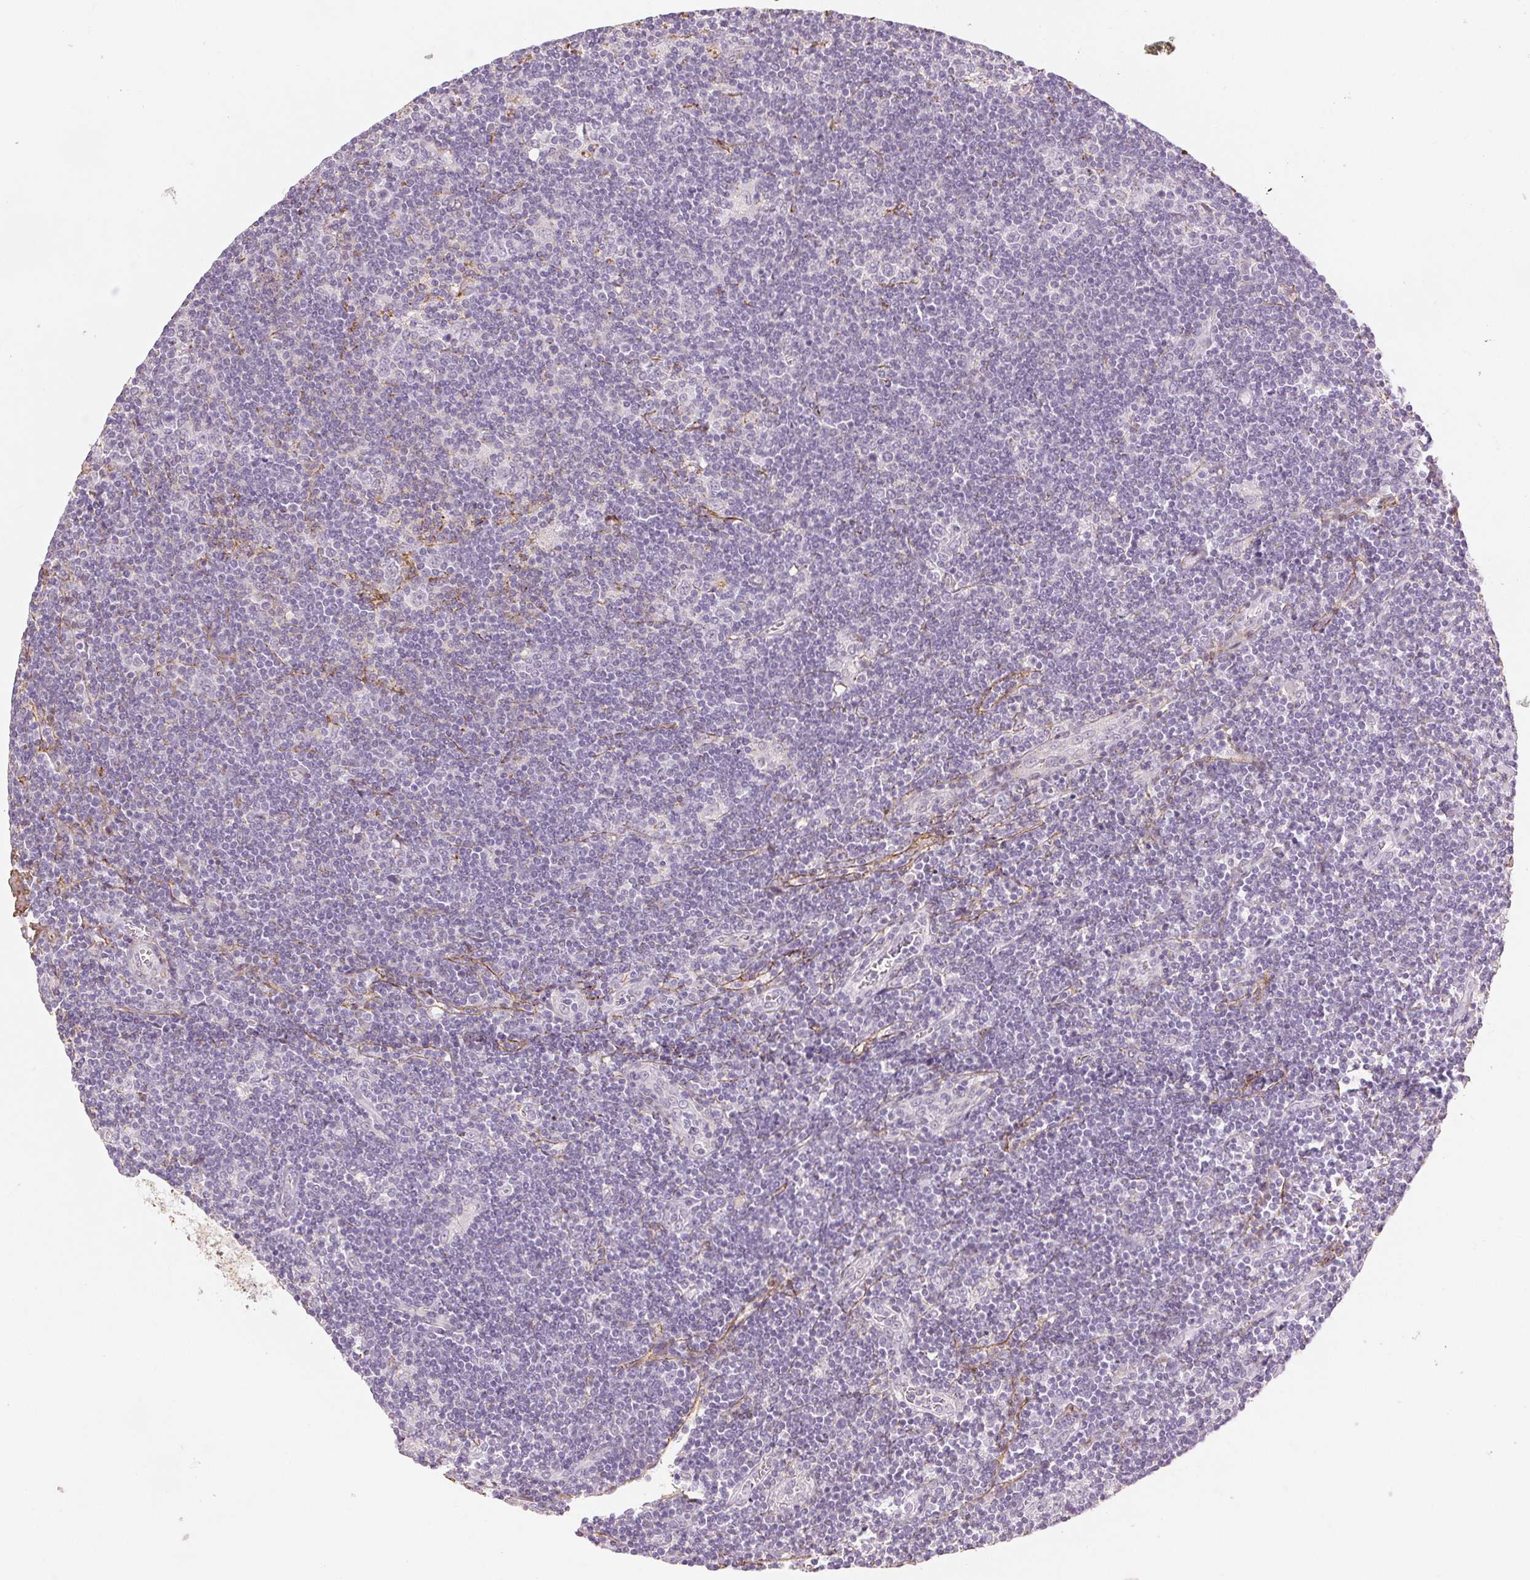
{"staining": {"intensity": "negative", "quantity": "none", "location": "none"}, "tissue": "lymphoma", "cell_type": "Tumor cells", "image_type": "cancer", "snomed": [{"axis": "morphology", "description": "Hodgkin's disease, NOS"}, {"axis": "topography", "description": "Lymph node"}], "caption": "Immunohistochemical staining of Hodgkin's disease exhibits no significant staining in tumor cells.", "gene": "FBN1", "patient": {"sex": "male", "age": 40}}